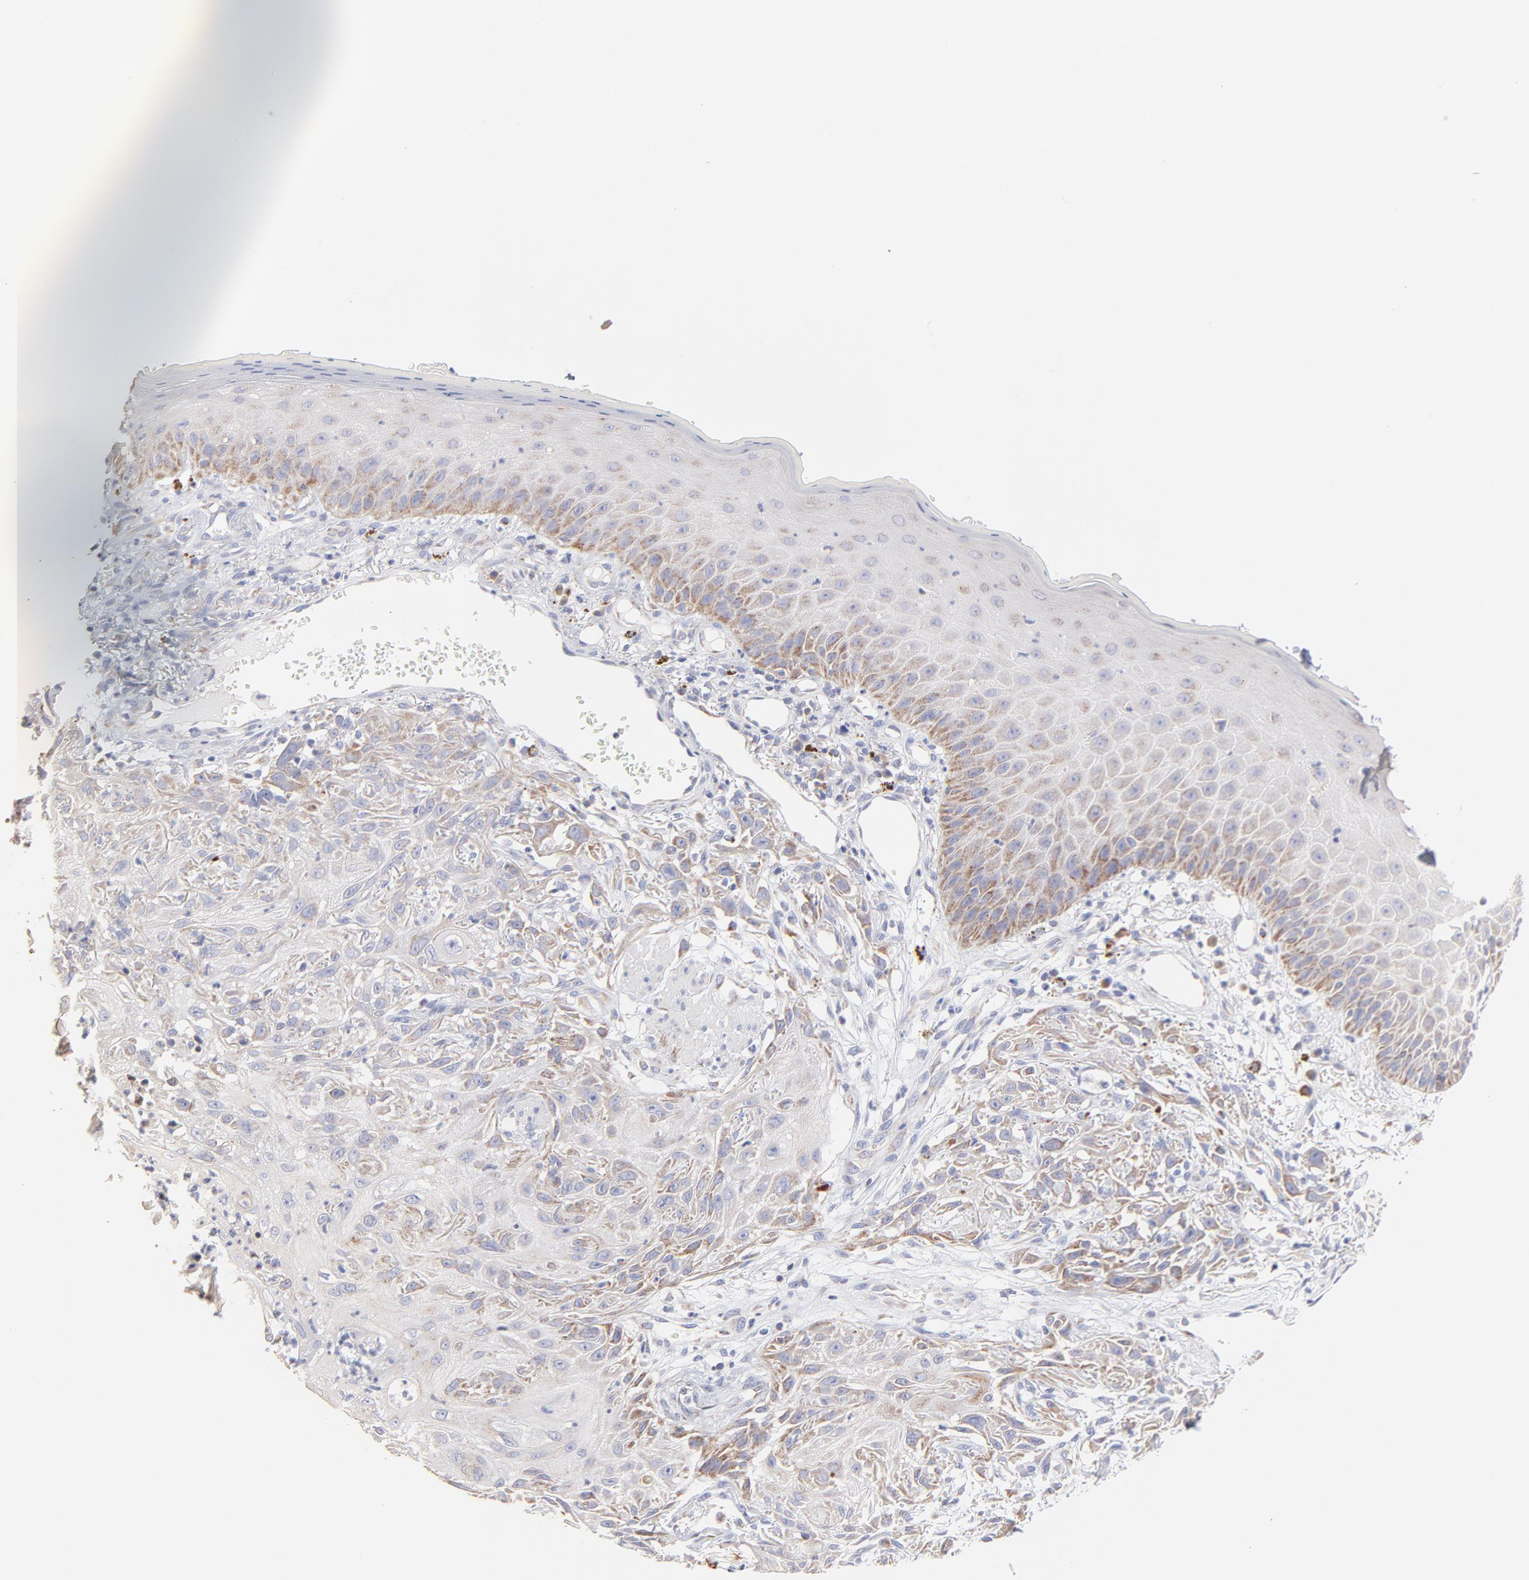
{"staining": {"intensity": "weak", "quantity": "<25%", "location": "cytoplasmic/membranous"}, "tissue": "skin cancer", "cell_type": "Tumor cells", "image_type": "cancer", "snomed": [{"axis": "morphology", "description": "Squamous cell carcinoma, NOS"}, {"axis": "topography", "description": "Skin"}], "caption": "Immunohistochemistry (IHC) photomicrograph of skin squamous cell carcinoma stained for a protein (brown), which shows no expression in tumor cells.", "gene": "TIMM8A", "patient": {"sex": "female", "age": 59}}